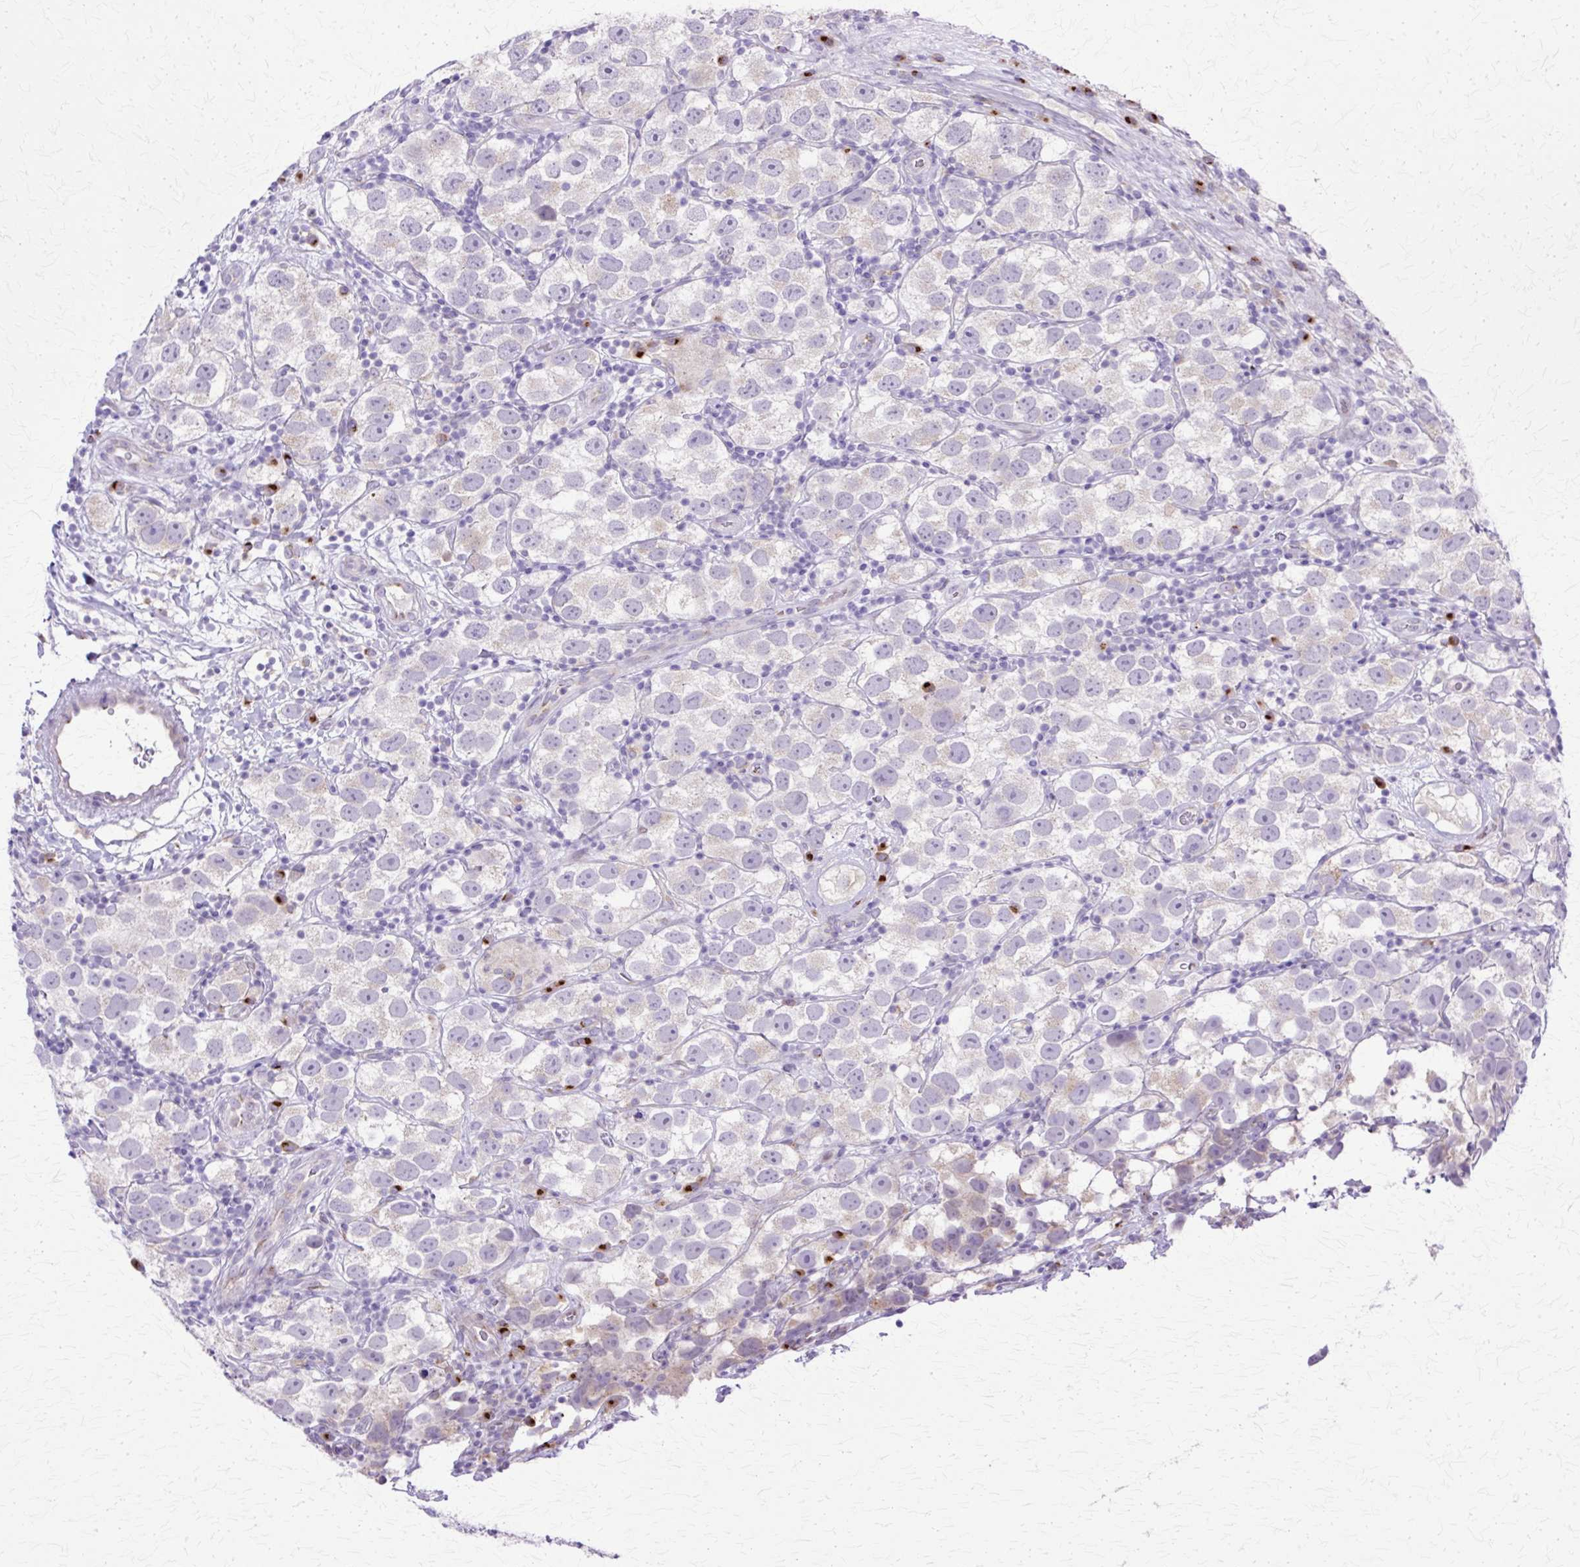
{"staining": {"intensity": "negative", "quantity": "none", "location": "none"}, "tissue": "testis cancer", "cell_type": "Tumor cells", "image_type": "cancer", "snomed": [{"axis": "morphology", "description": "Seminoma, NOS"}, {"axis": "topography", "description": "Testis"}], "caption": "Immunohistochemistry photomicrograph of neoplastic tissue: human testis seminoma stained with DAB reveals no significant protein staining in tumor cells. (Brightfield microscopy of DAB immunohistochemistry at high magnification).", "gene": "TBC1D3G", "patient": {"sex": "male", "age": 26}}